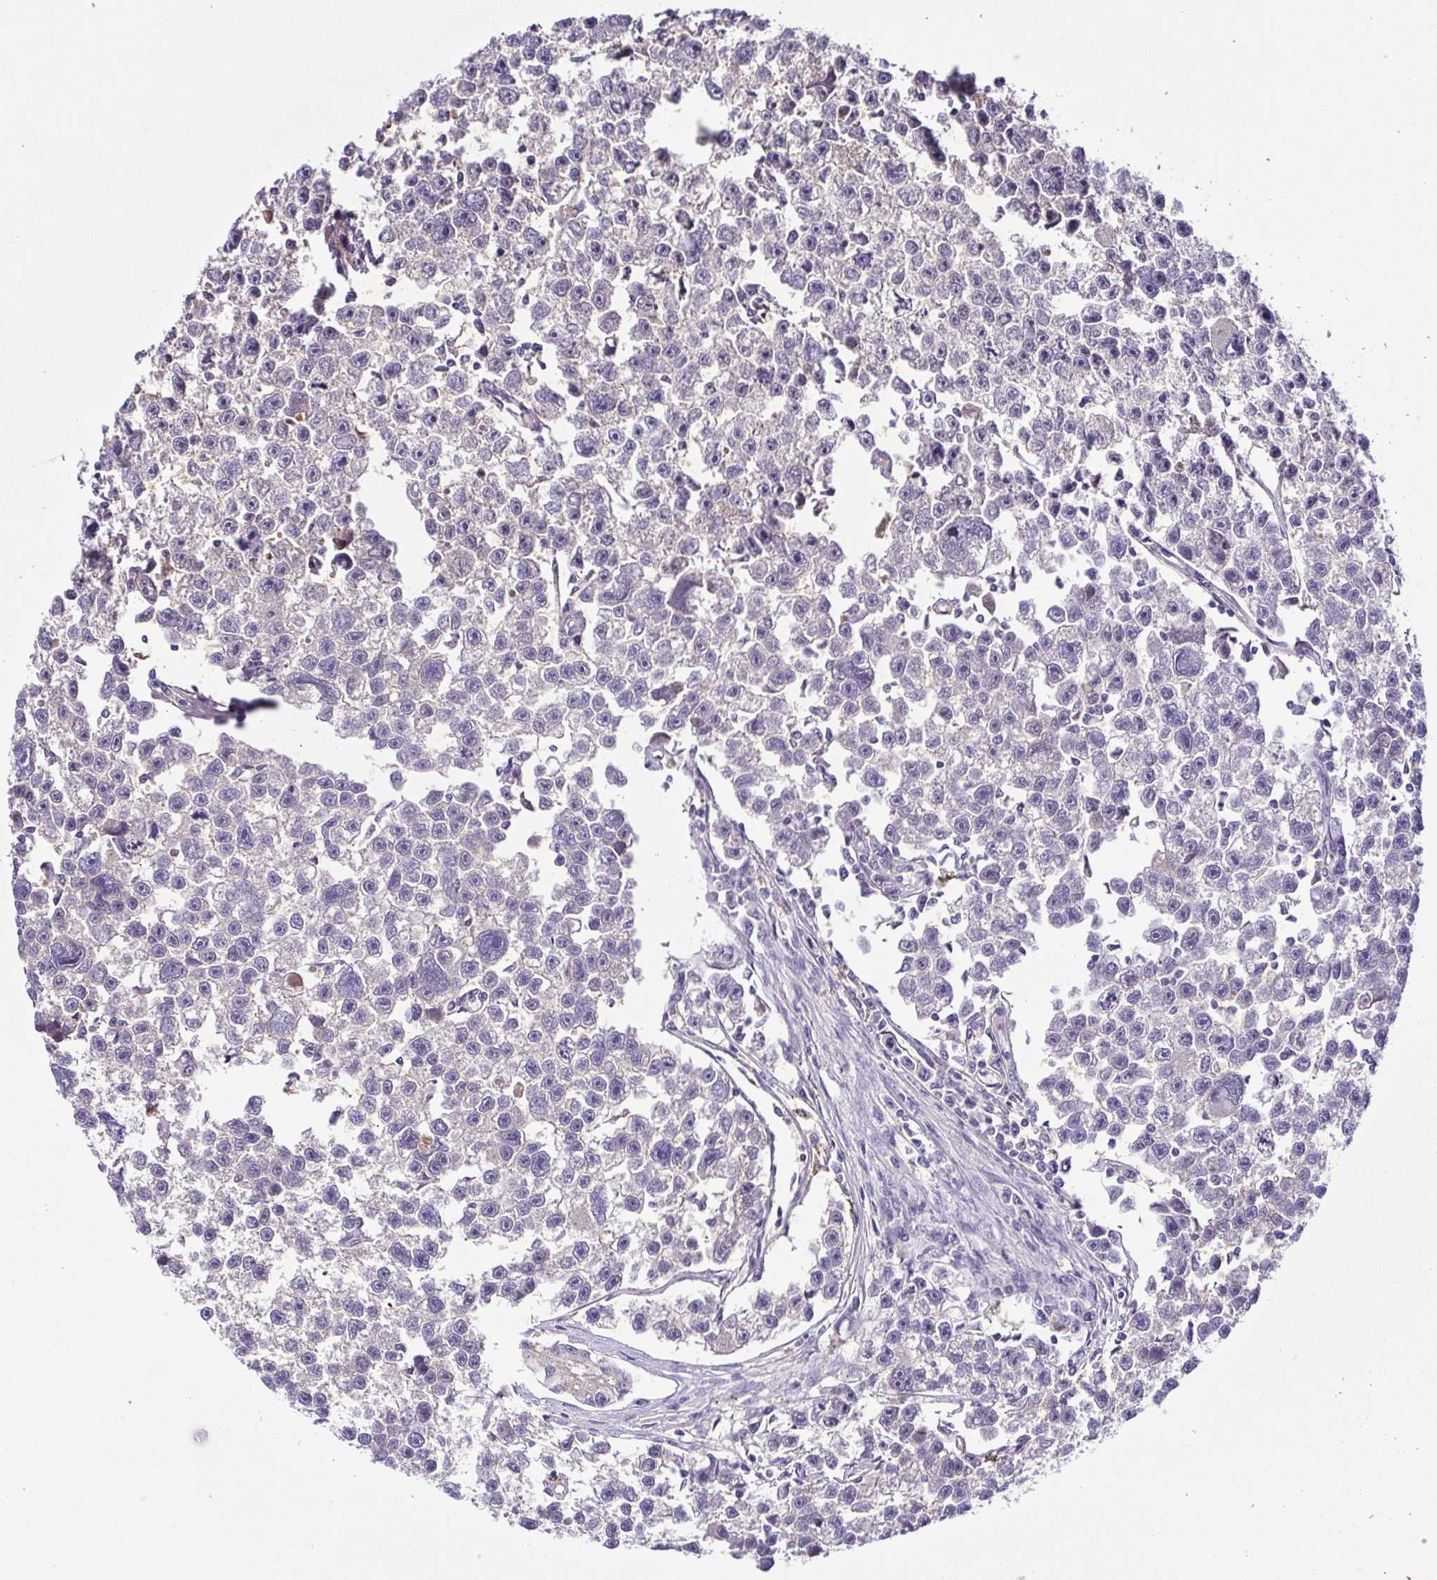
{"staining": {"intensity": "negative", "quantity": "none", "location": "none"}, "tissue": "testis cancer", "cell_type": "Tumor cells", "image_type": "cancer", "snomed": [{"axis": "morphology", "description": "Seminoma, NOS"}, {"axis": "topography", "description": "Testis"}], "caption": "An immunohistochemistry photomicrograph of testis cancer is shown. There is no staining in tumor cells of testis cancer. Brightfield microscopy of IHC stained with DAB (3,3'-diaminobenzidine) (brown) and hematoxylin (blue), captured at high magnification.", "gene": "IGFL1", "patient": {"sex": "male", "age": 26}}